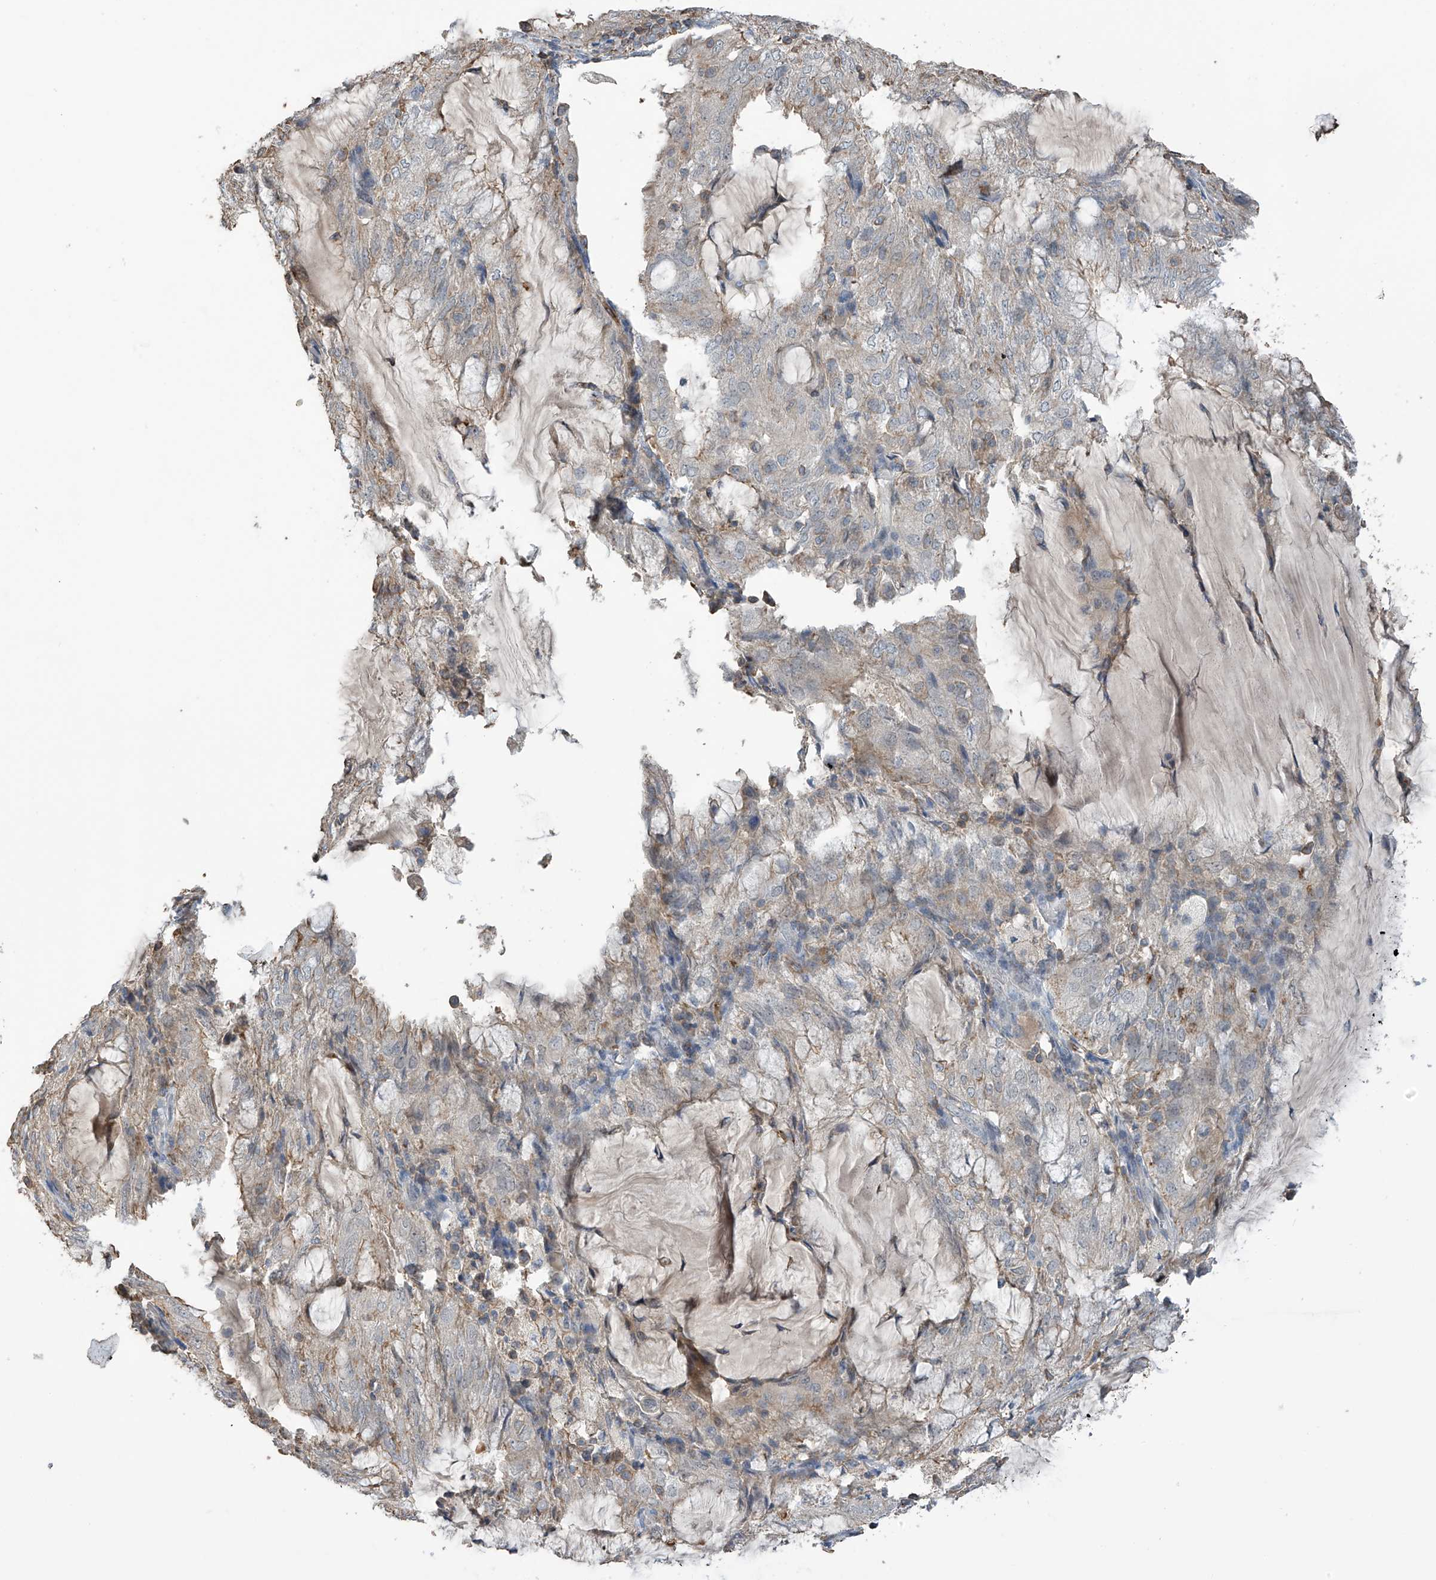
{"staining": {"intensity": "negative", "quantity": "none", "location": "none"}, "tissue": "endometrial cancer", "cell_type": "Tumor cells", "image_type": "cancer", "snomed": [{"axis": "morphology", "description": "Adenocarcinoma, NOS"}, {"axis": "topography", "description": "Endometrium"}], "caption": "This photomicrograph is of endometrial cancer stained with immunohistochemistry to label a protein in brown with the nuclei are counter-stained blue. There is no expression in tumor cells. (DAB immunohistochemistry, high magnification).", "gene": "SLFN14", "patient": {"sex": "female", "age": 81}}